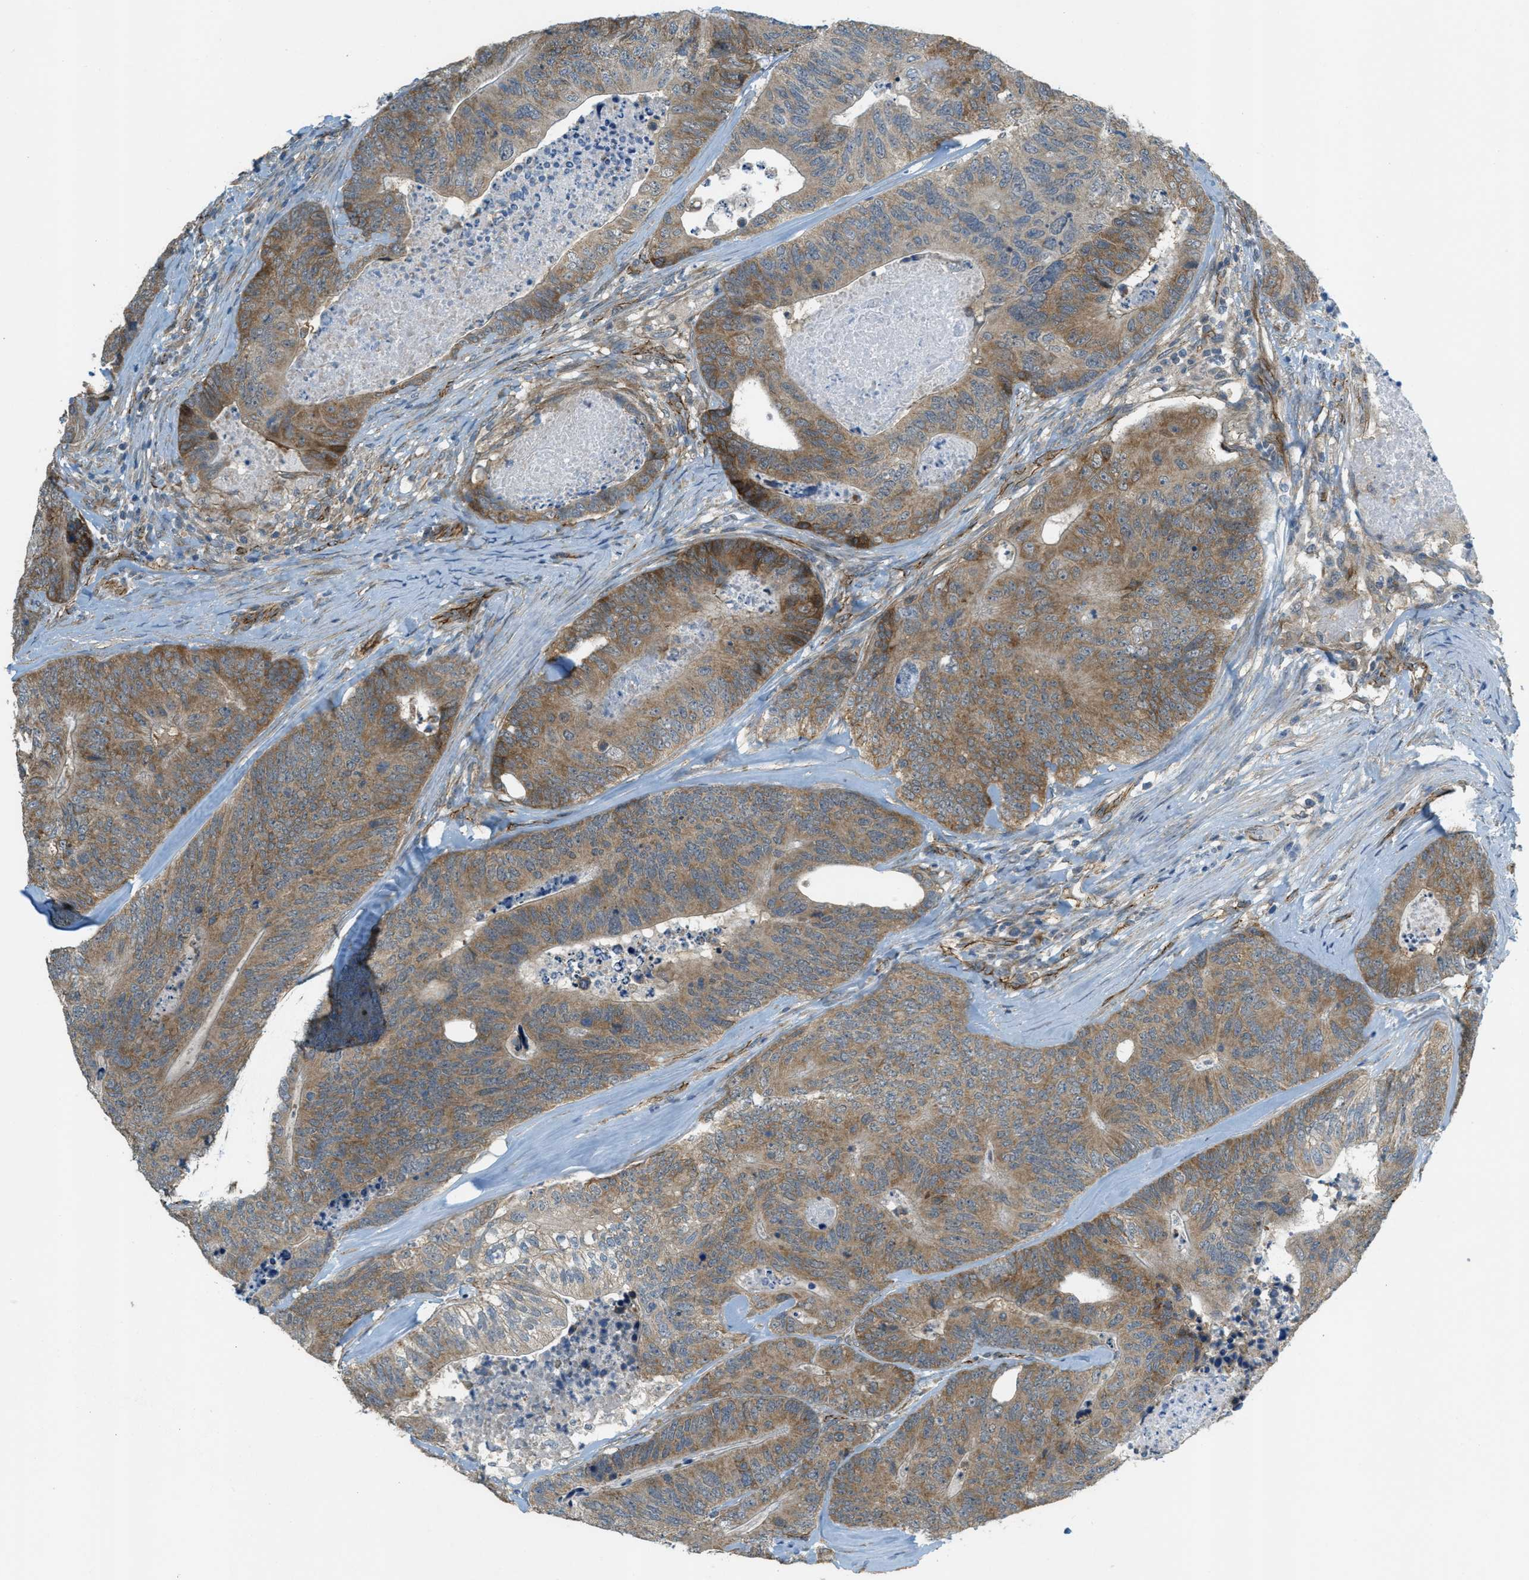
{"staining": {"intensity": "moderate", "quantity": ">75%", "location": "cytoplasmic/membranous"}, "tissue": "colorectal cancer", "cell_type": "Tumor cells", "image_type": "cancer", "snomed": [{"axis": "morphology", "description": "Adenocarcinoma, NOS"}, {"axis": "topography", "description": "Colon"}], "caption": "Approximately >75% of tumor cells in adenocarcinoma (colorectal) demonstrate moderate cytoplasmic/membranous protein expression as visualized by brown immunohistochemical staining.", "gene": "JCAD", "patient": {"sex": "female", "age": 67}}